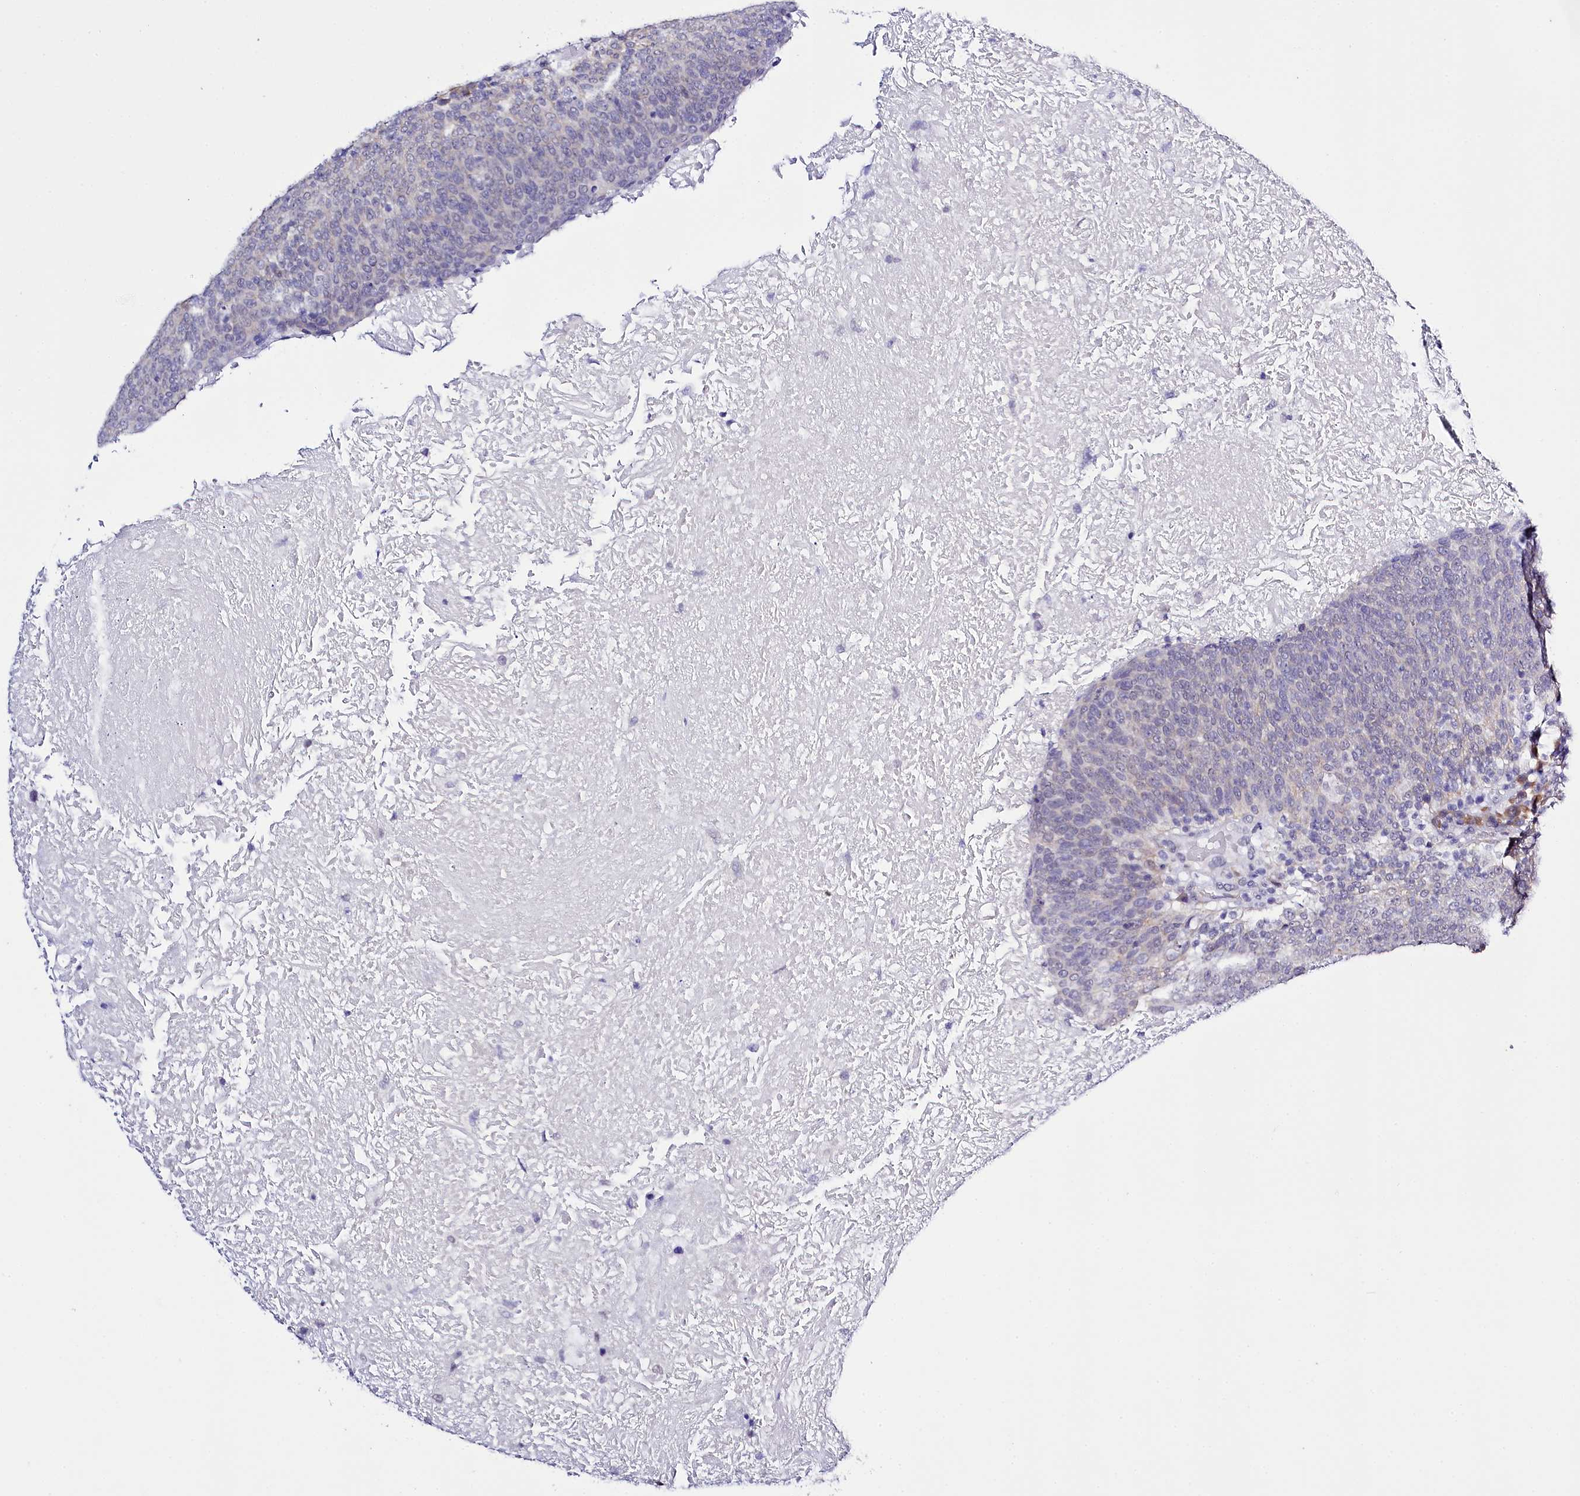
{"staining": {"intensity": "weak", "quantity": "<25%", "location": "cytoplasmic/membranous"}, "tissue": "head and neck cancer", "cell_type": "Tumor cells", "image_type": "cancer", "snomed": [{"axis": "morphology", "description": "Squamous cell carcinoma, NOS"}, {"axis": "morphology", "description": "Squamous cell carcinoma, metastatic, NOS"}, {"axis": "topography", "description": "Lymph node"}, {"axis": "topography", "description": "Head-Neck"}], "caption": "There is no significant positivity in tumor cells of metastatic squamous cell carcinoma (head and neck). The staining is performed using DAB (3,3'-diaminobenzidine) brown chromogen with nuclei counter-stained in using hematoxylin.", "gene": "SPATS2", "patient": {"sex": "male", "age": 62}}